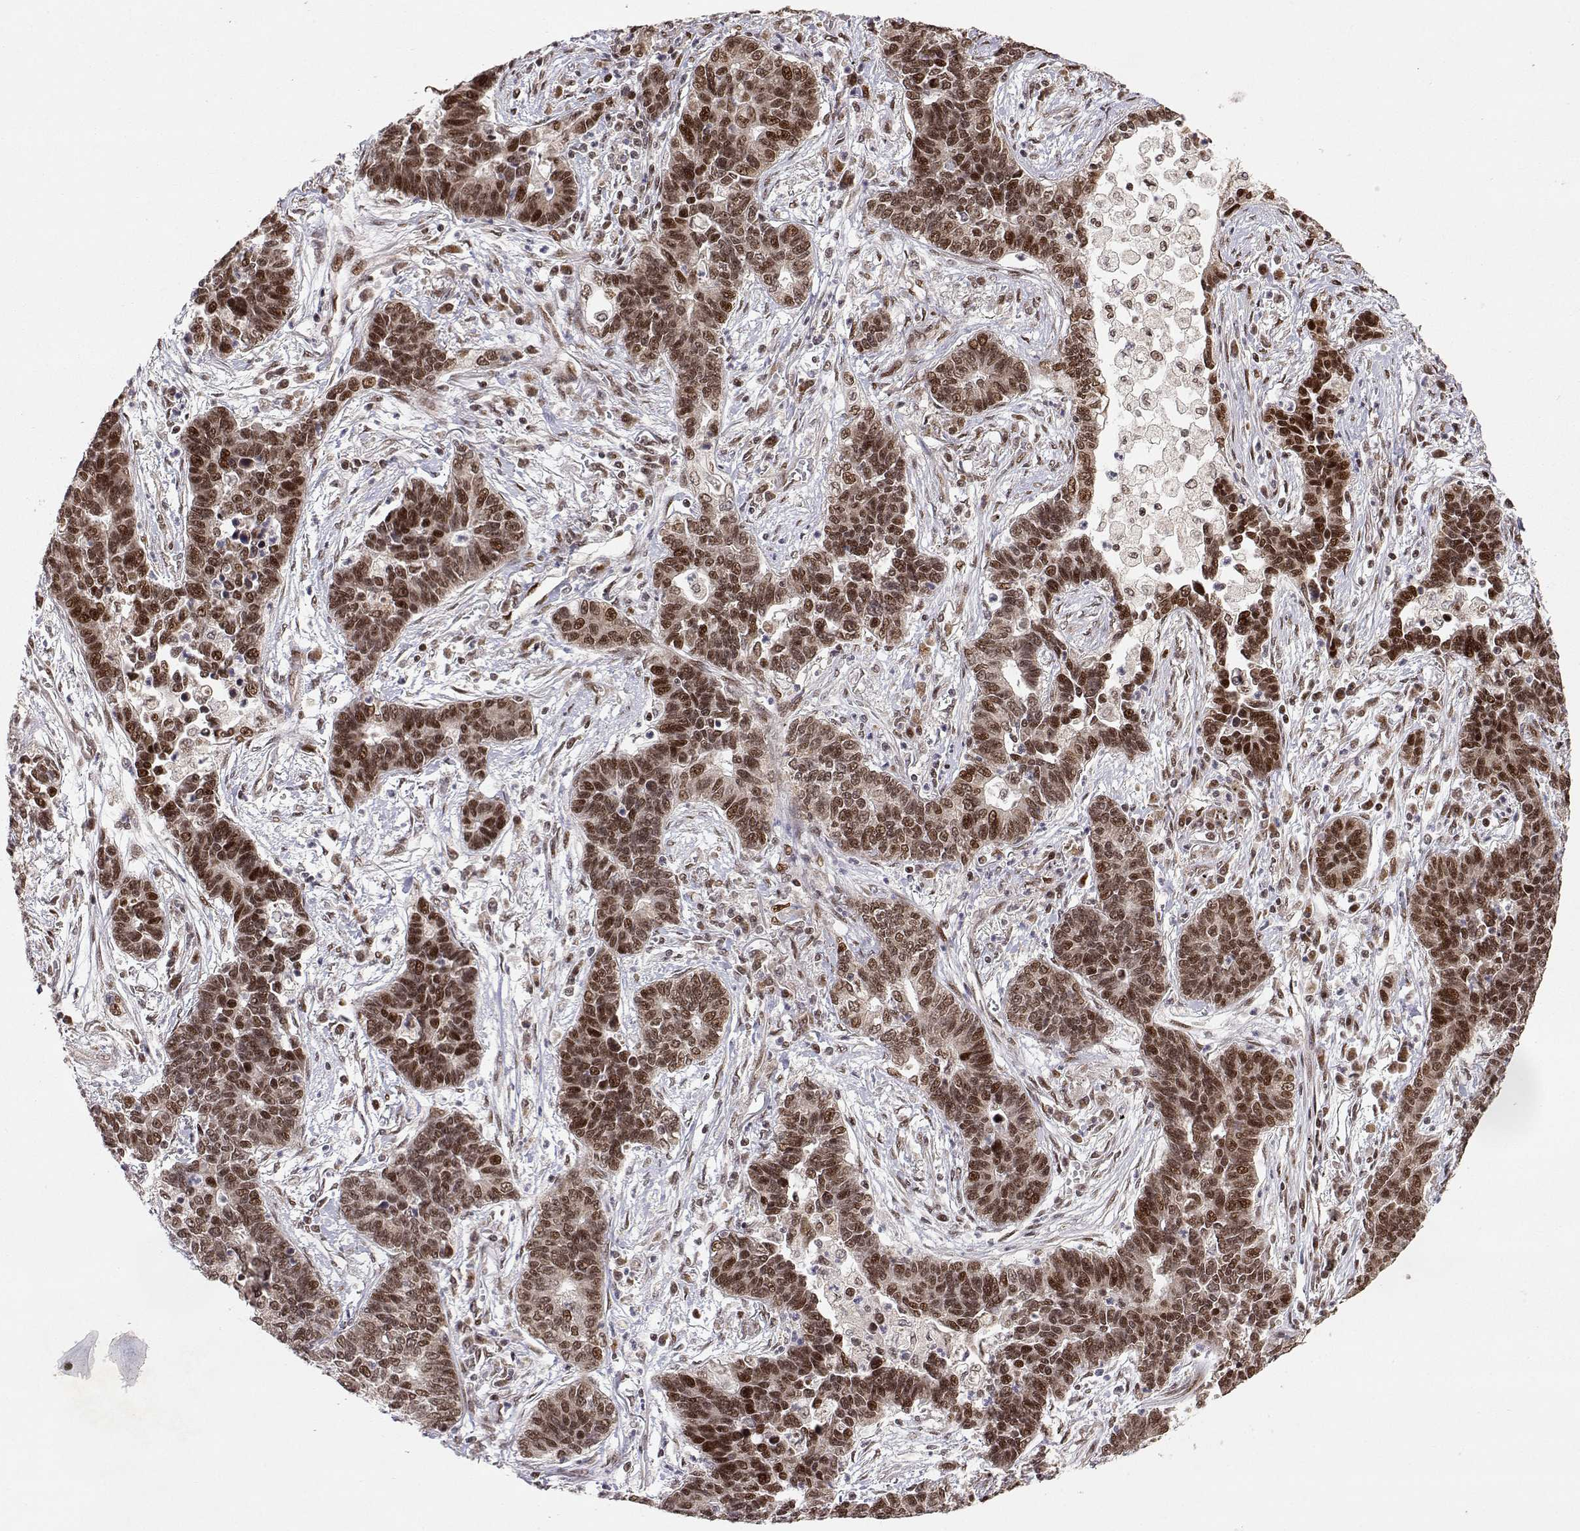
{"staining": {"intensity": "strong", "quantity": ">75%", "location": "nuclear"}, "tissue": "lung cancer", "cell_type": "Tumor cells", "image_type": "cancer", "snomed": [{"axis": "morphology", "description": "Adenocarcinoma, NOS"}, {"axis": "topography", "description": "Lung"}], "caption": "Protein staining exhibits strong nuclear positivity in approximately >75% of tumor cells in lung cancer (adenocarcinoma).", "gene": "BRCA1", "patient": {"sex": "female", "age": 57}}